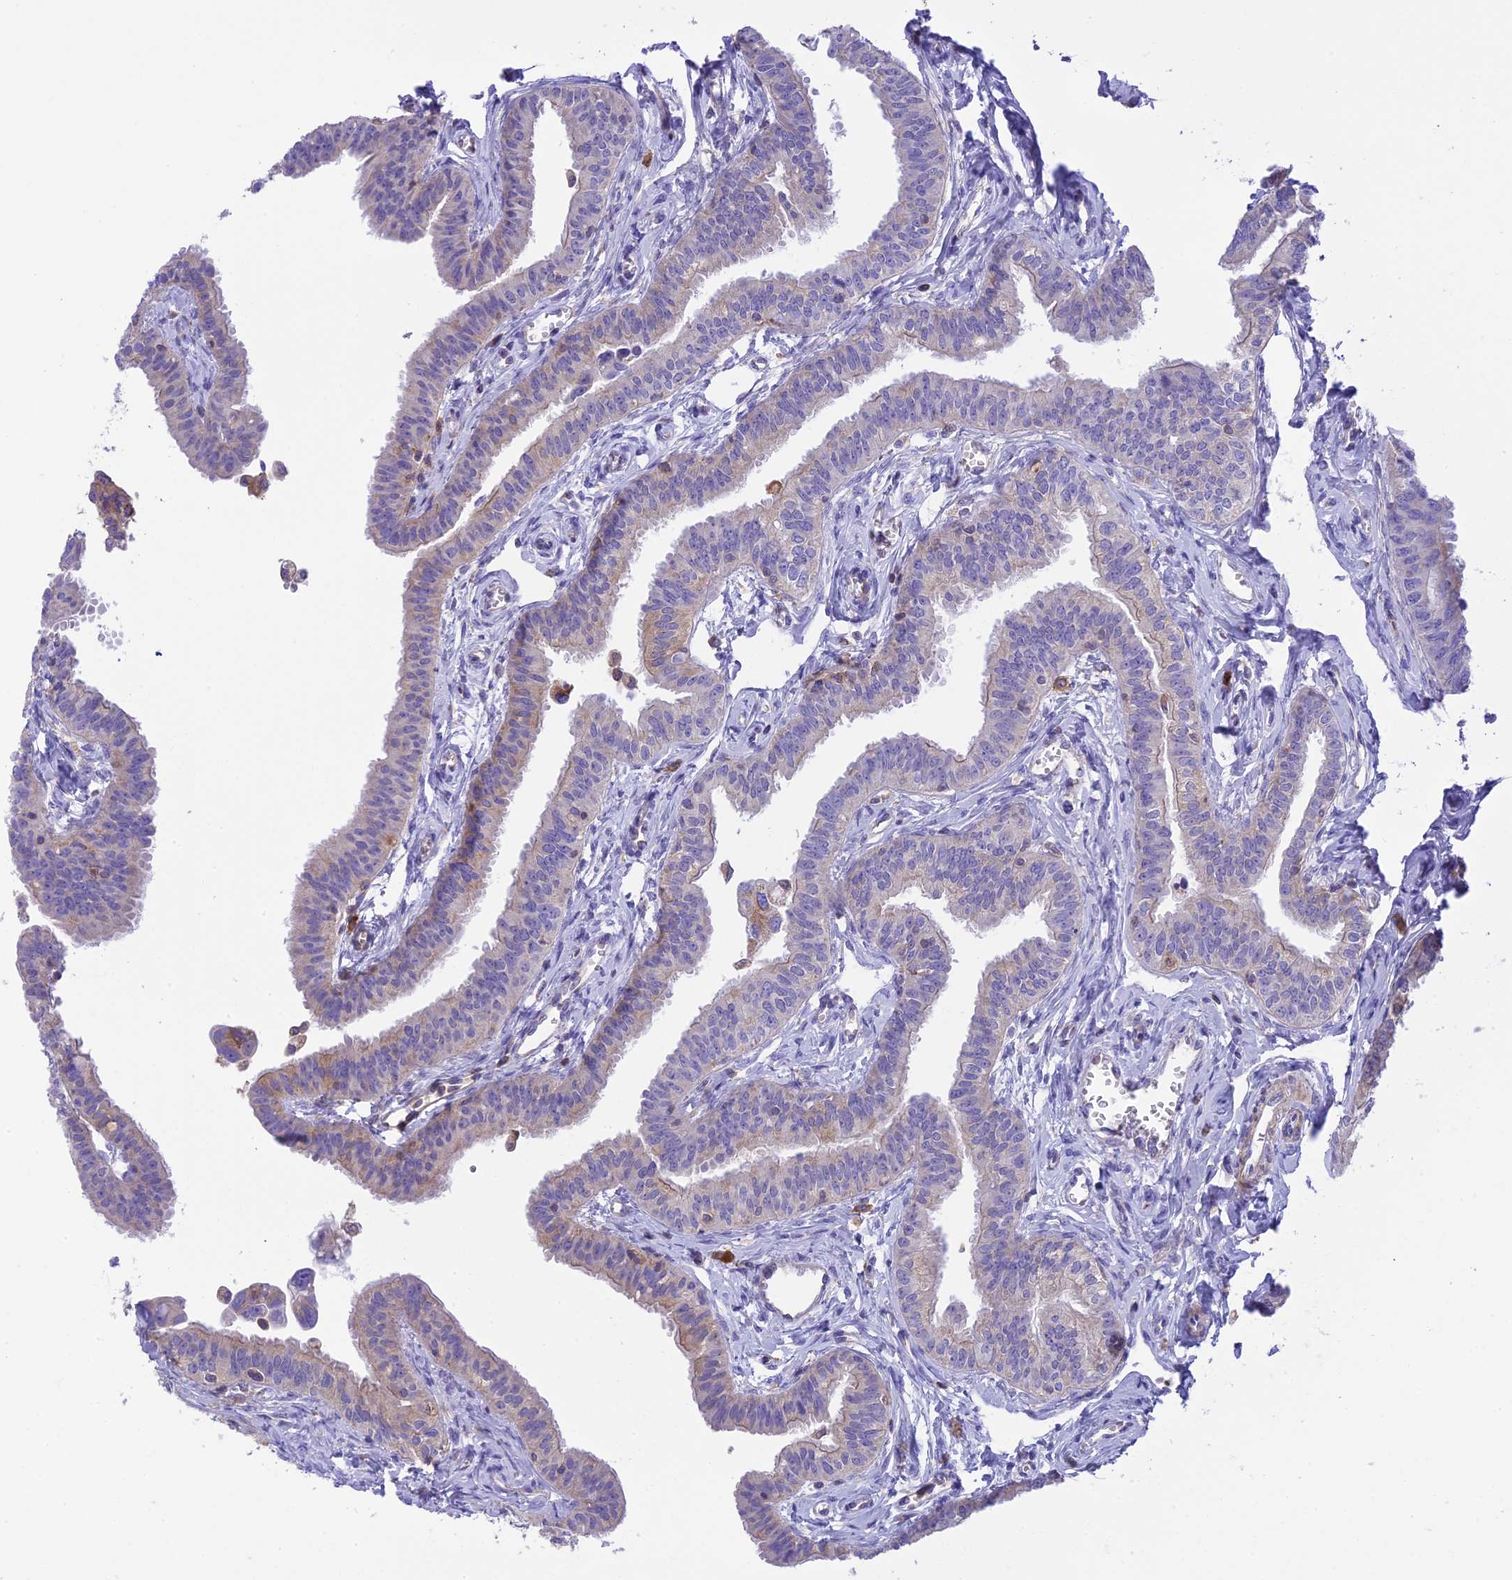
{"staining": {"intensity": "weak", "quantity": "25%-75%", "location": "cytoplasmic/membranous"}, "tissue": "fallopian tube", "cell_type": "Glandular cells", "image_type": "normal", "snomed": [{"axis": "morphology", "description": "Normal tissue, NOS"}, {"axis": "morphology", "description": "Carcinoma, NOS"}, {"axis": "topography", "description": "Fallopian tube"}, {"axis": "topography", "description": "Ovary"}], "caption": "Protein expression analysis of normal human fallopian tube reveals weak cytoplasmic/membranous positivity in about 25%-75% of glandular cells. The protein of interest is stained brown, and the nuclei are stained in blue (DAB (3,3'-diaminobenzidine) IHC with brightfield microscopy, high magnification).", "gene": "CORO7", "patient": {"sex": "female", "age": 59}}